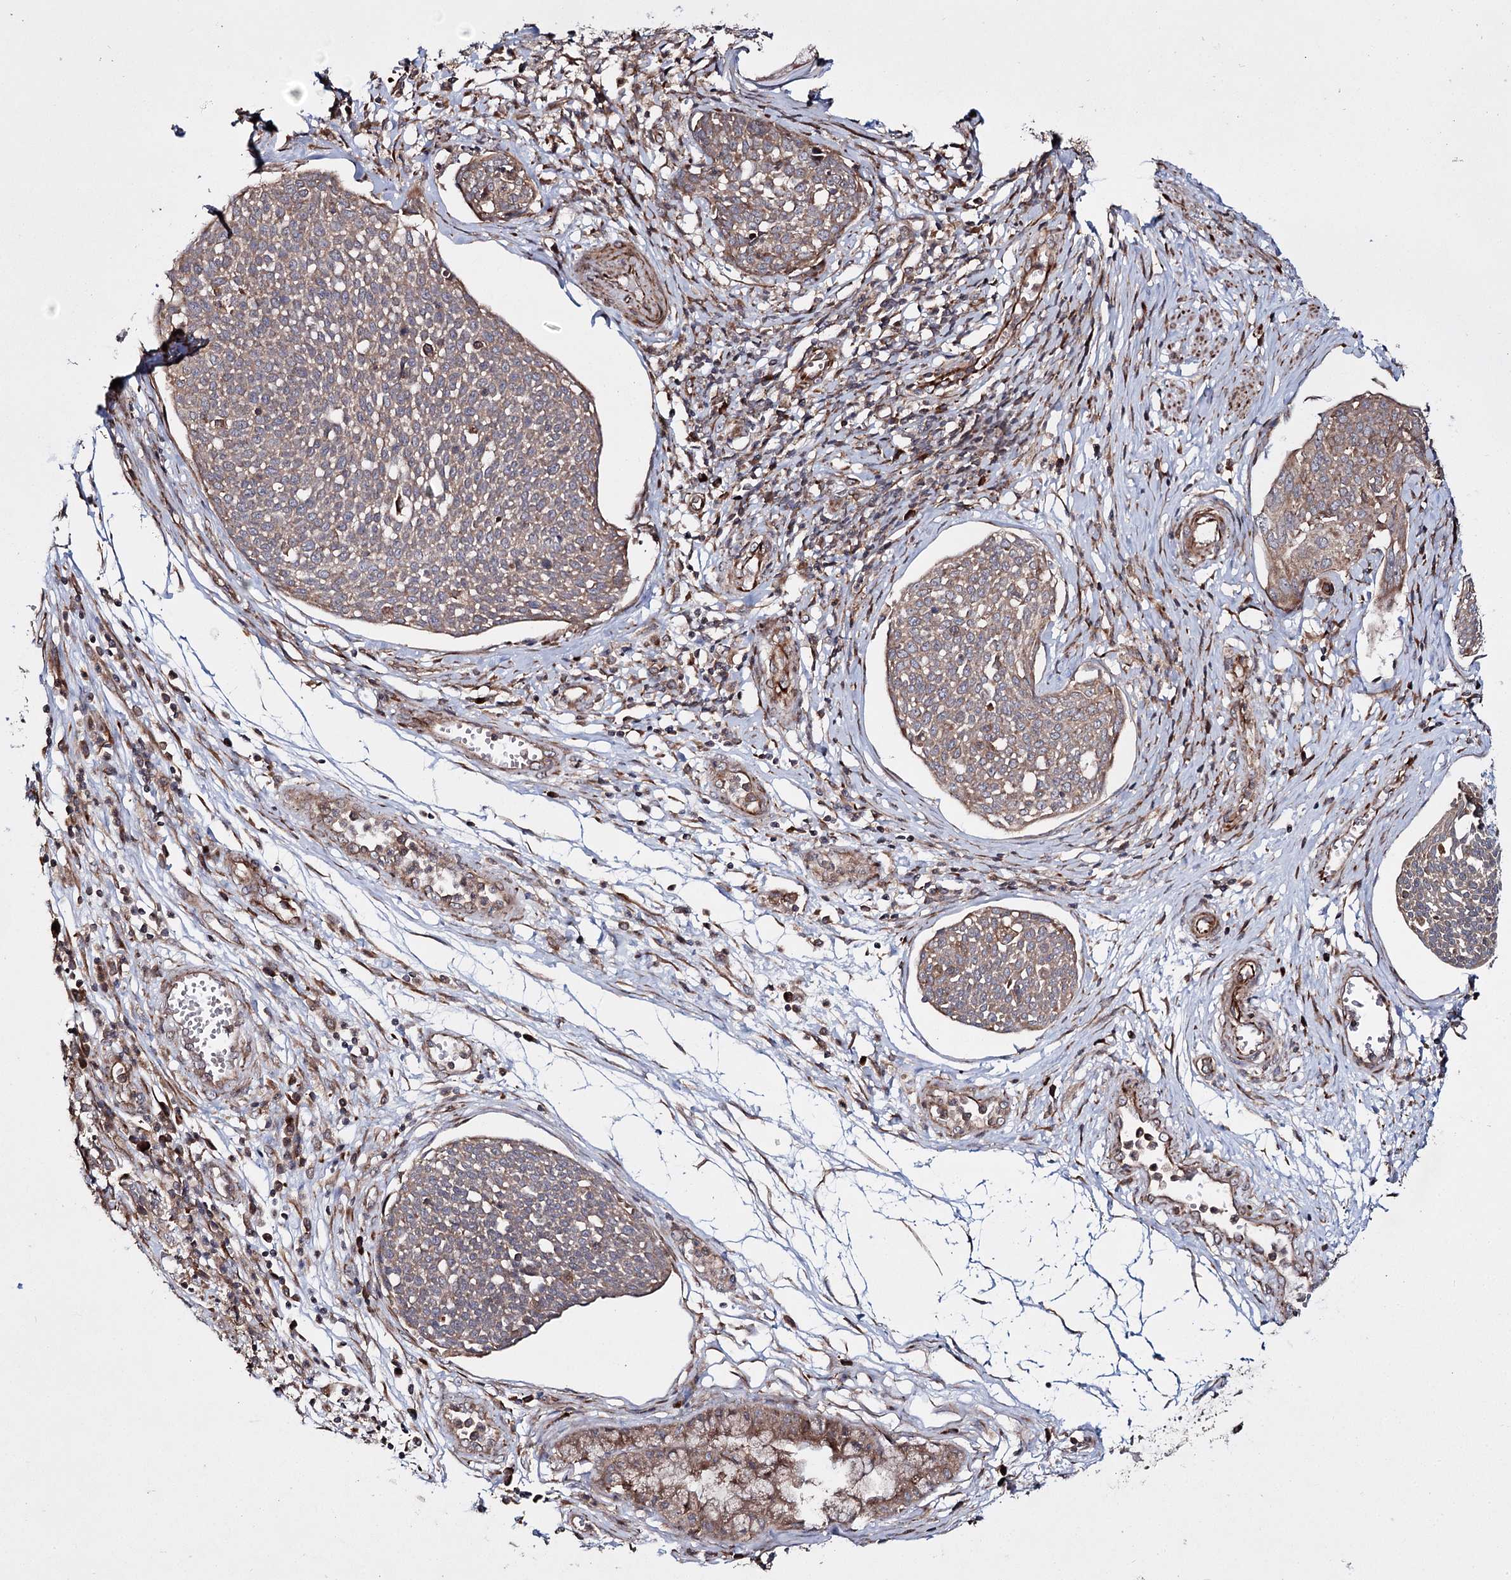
{"staining": {"intensity": "weak", "quantity": ">75%", "location": "cytoplasmic/membranous"}, "tissue": "cervical cancer", "cell_type": "Tumor cells", "image_type": "cancer", "snomed": [{"axis": "morphology", "description": "Squamous cell carcinoma, NOS"}, {"axis": "topography", "description": "Cervix"}], "caption": "High-power microscopy captured an IHC image of cervical cancer (squamous cell carcinoma), revealing weak cytoplasmic/membranous staining in about >75% of tumor cells.", "gene": "HECTD2", "patient": {"sex": "female", "age": 34}}